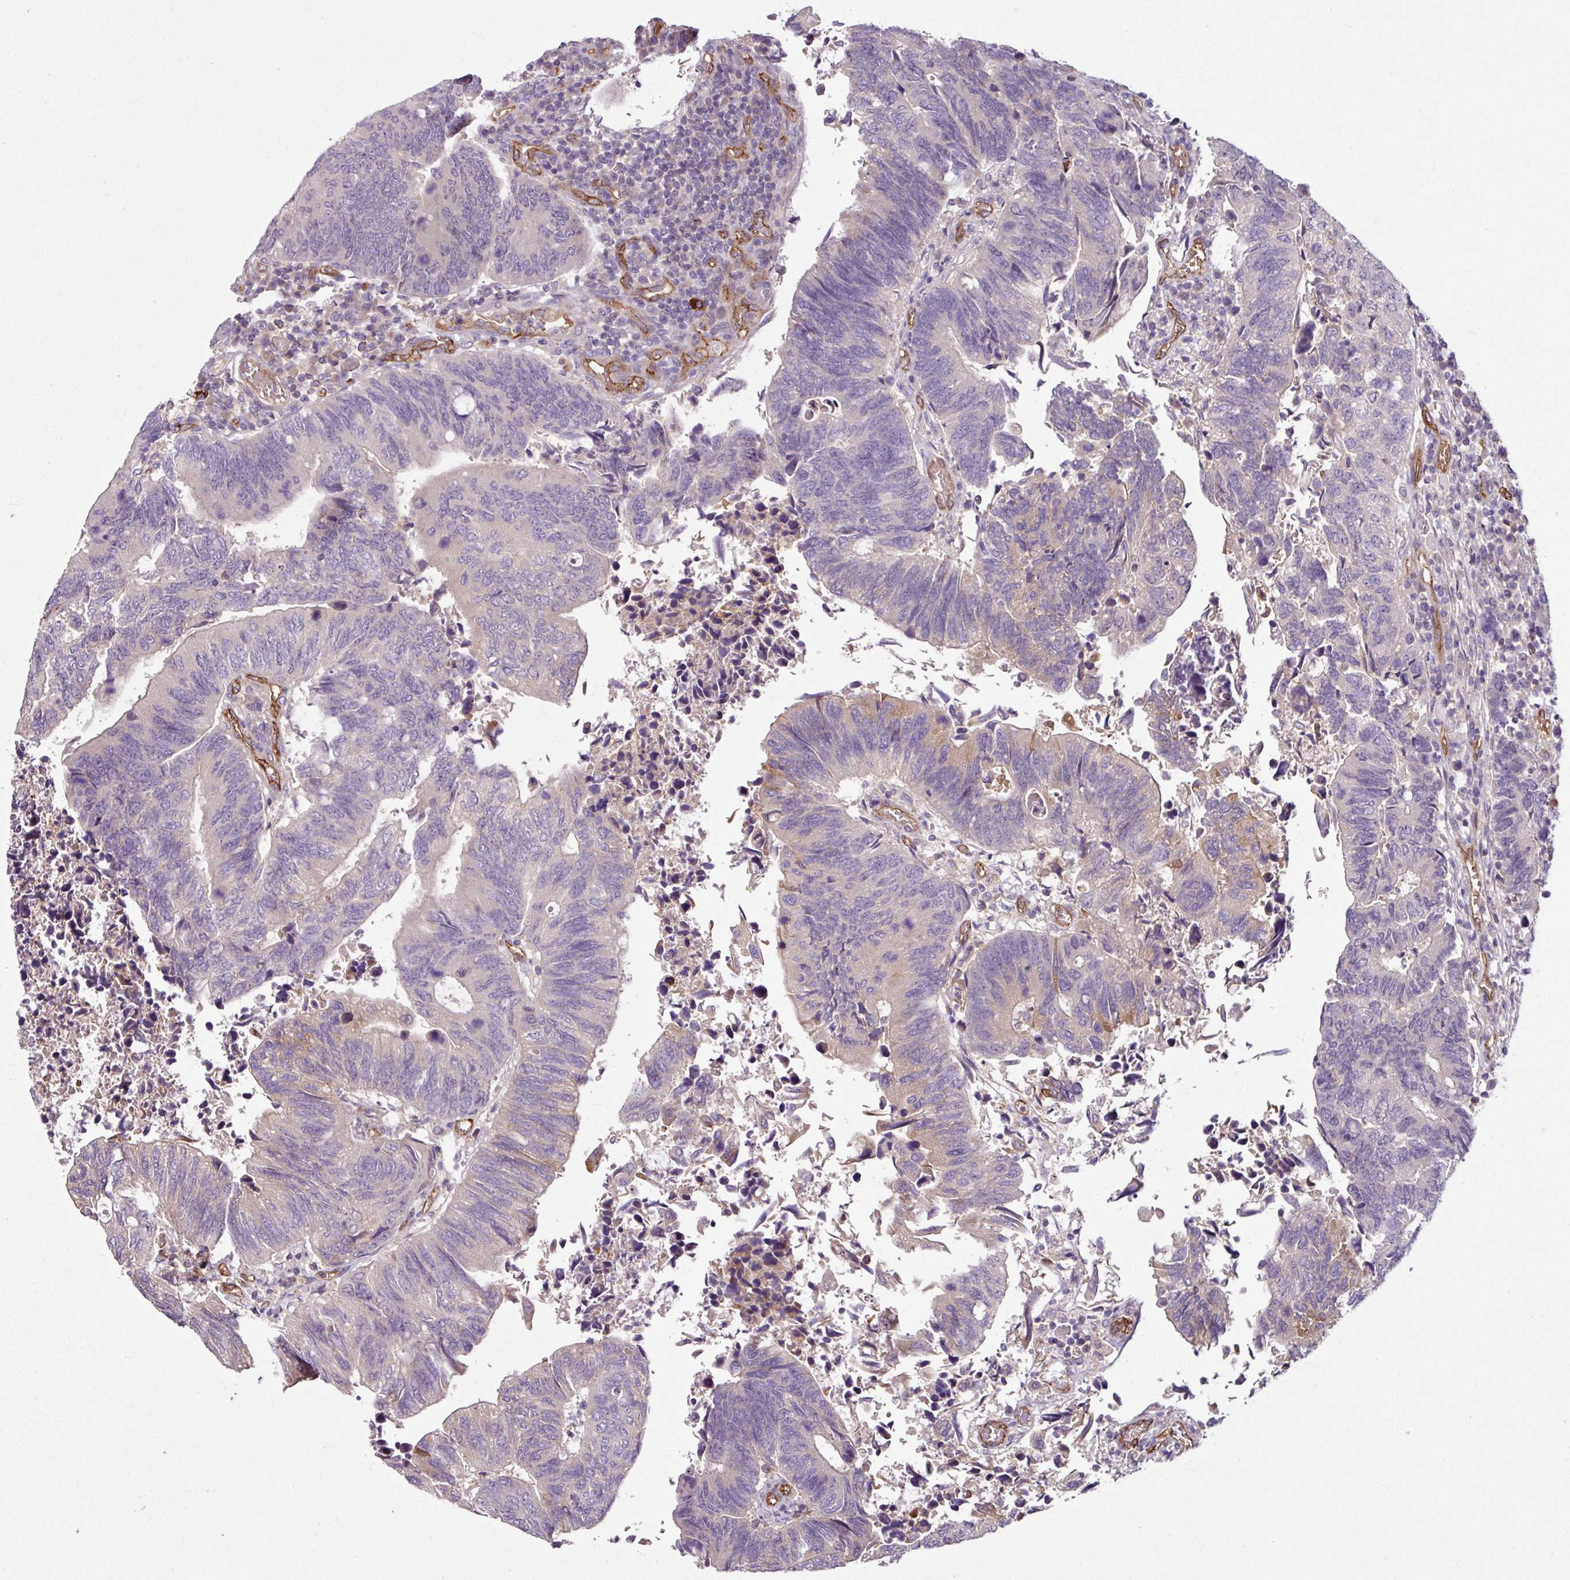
{"staining": {"intensity": "weak", "quantity": "<25%", "location": "cytoplasmic/membranous"}, "tissue": "colorectal cancer", "cell_type": "Tumor cells", "image_type": "cancer", "snomed": [{"axis": "morphology", "description": "Adenocarcinoma, NOS"}, {"axis": "topography", "description": "Colon"}], "caption": "Human colorectal cancer (adenocarcinoma) stained for a protein using IHC displays no positivity in tumor cells.", "gene": "ZNF106", "patient": {"sex": "male", "age": 87}}